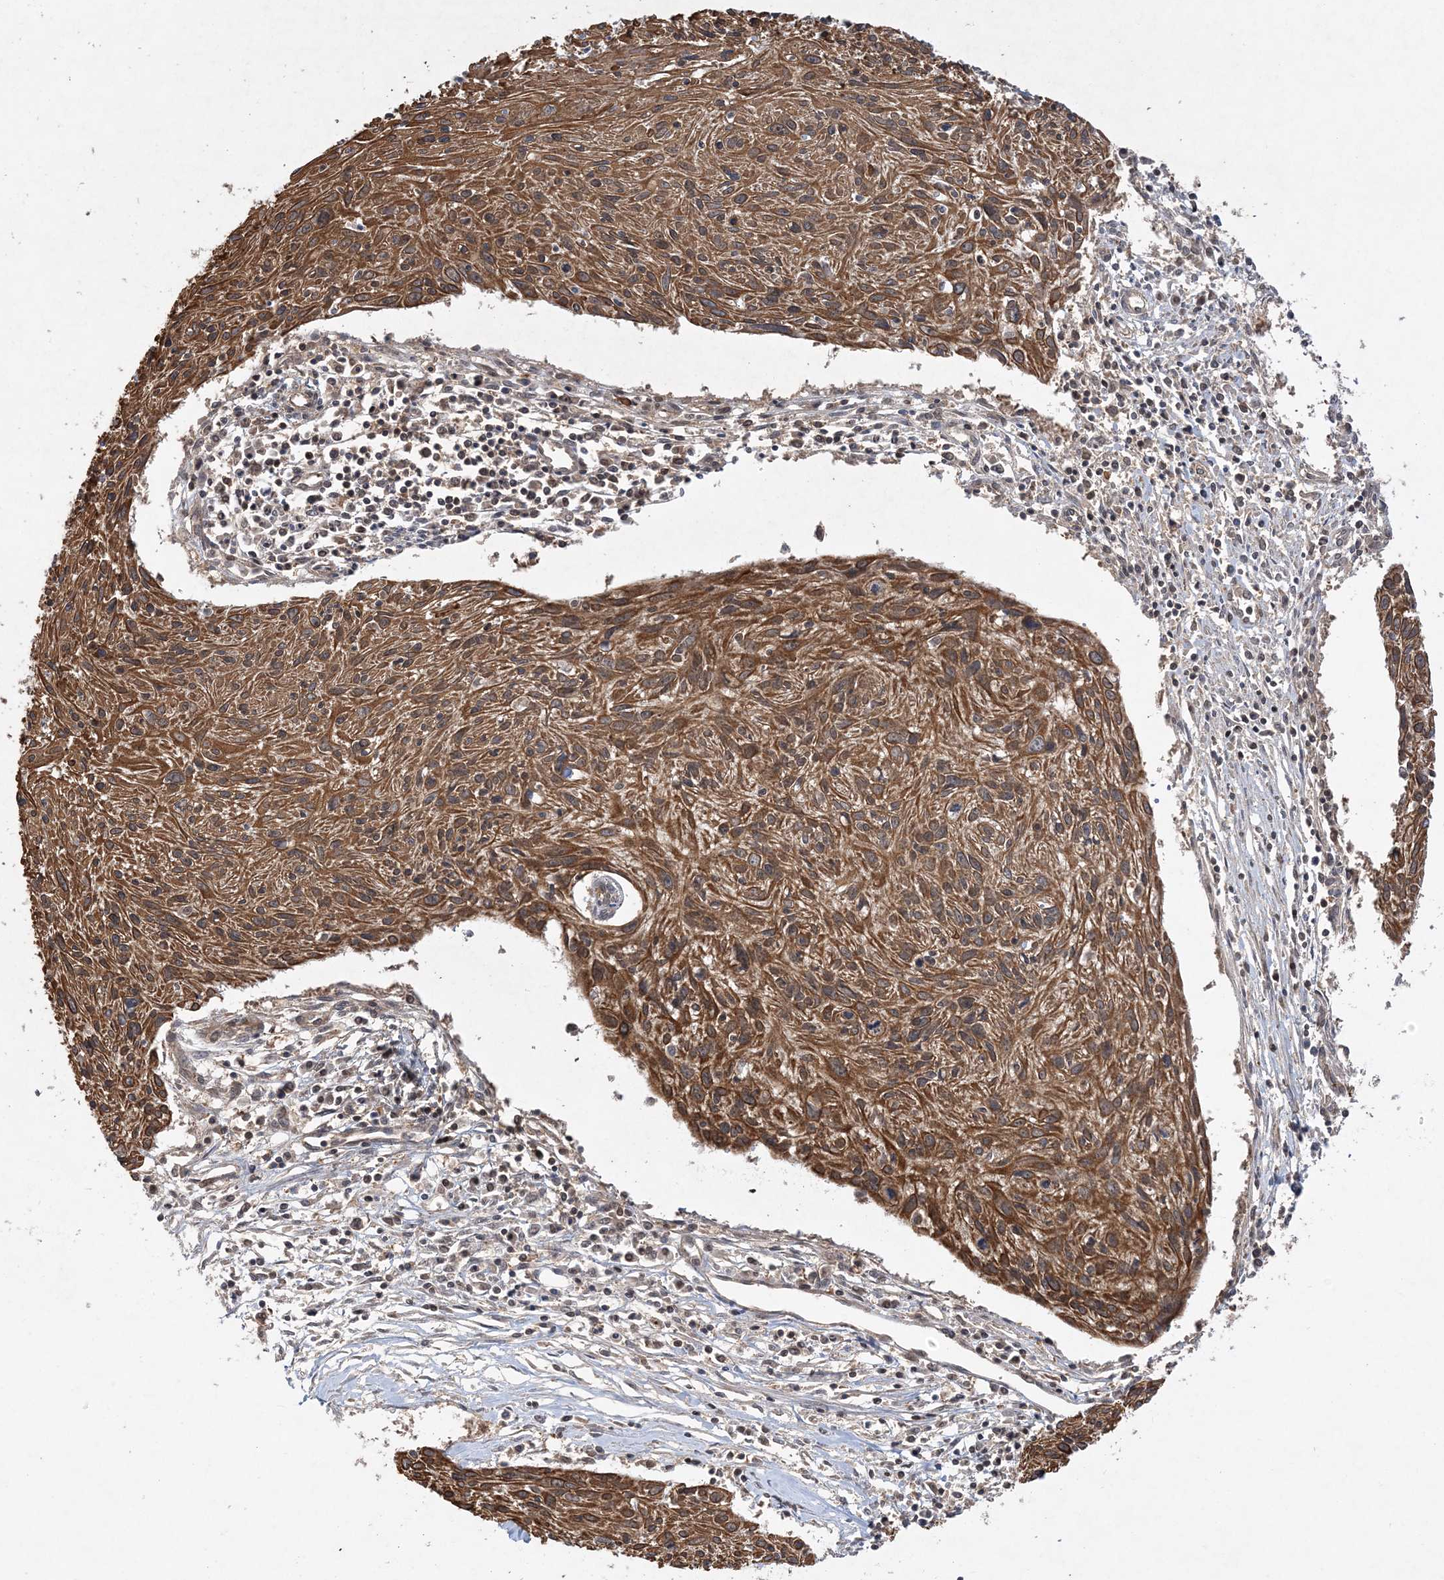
{"staining": {"intensity": "moderate", "quantity": ">75%", "location": "cytoplasmic/membranous"}, "tissue": "cervical cancer", "cell_type": "Tumor cells", "image_type": "cancer", "snomed": [{"axis": "morphology", "description": "Squamous cell carcinoma, NOS"}, {"axis": "topography", "description": "Cervix"}], "caption": "Immunohistochemistry (IHC) micrograph of neoplastic tissue: human cervical cancer (squamous cell carcinoma) stained using IHC shows medium levels of moderate protein expression localized specifically in the cytoplasmic/membranous of tumor cells, appearing as a cytoplasmic/membranous brown color.", "gene": "ACYP1", "patient": {"sex": "female", "age": 51}}